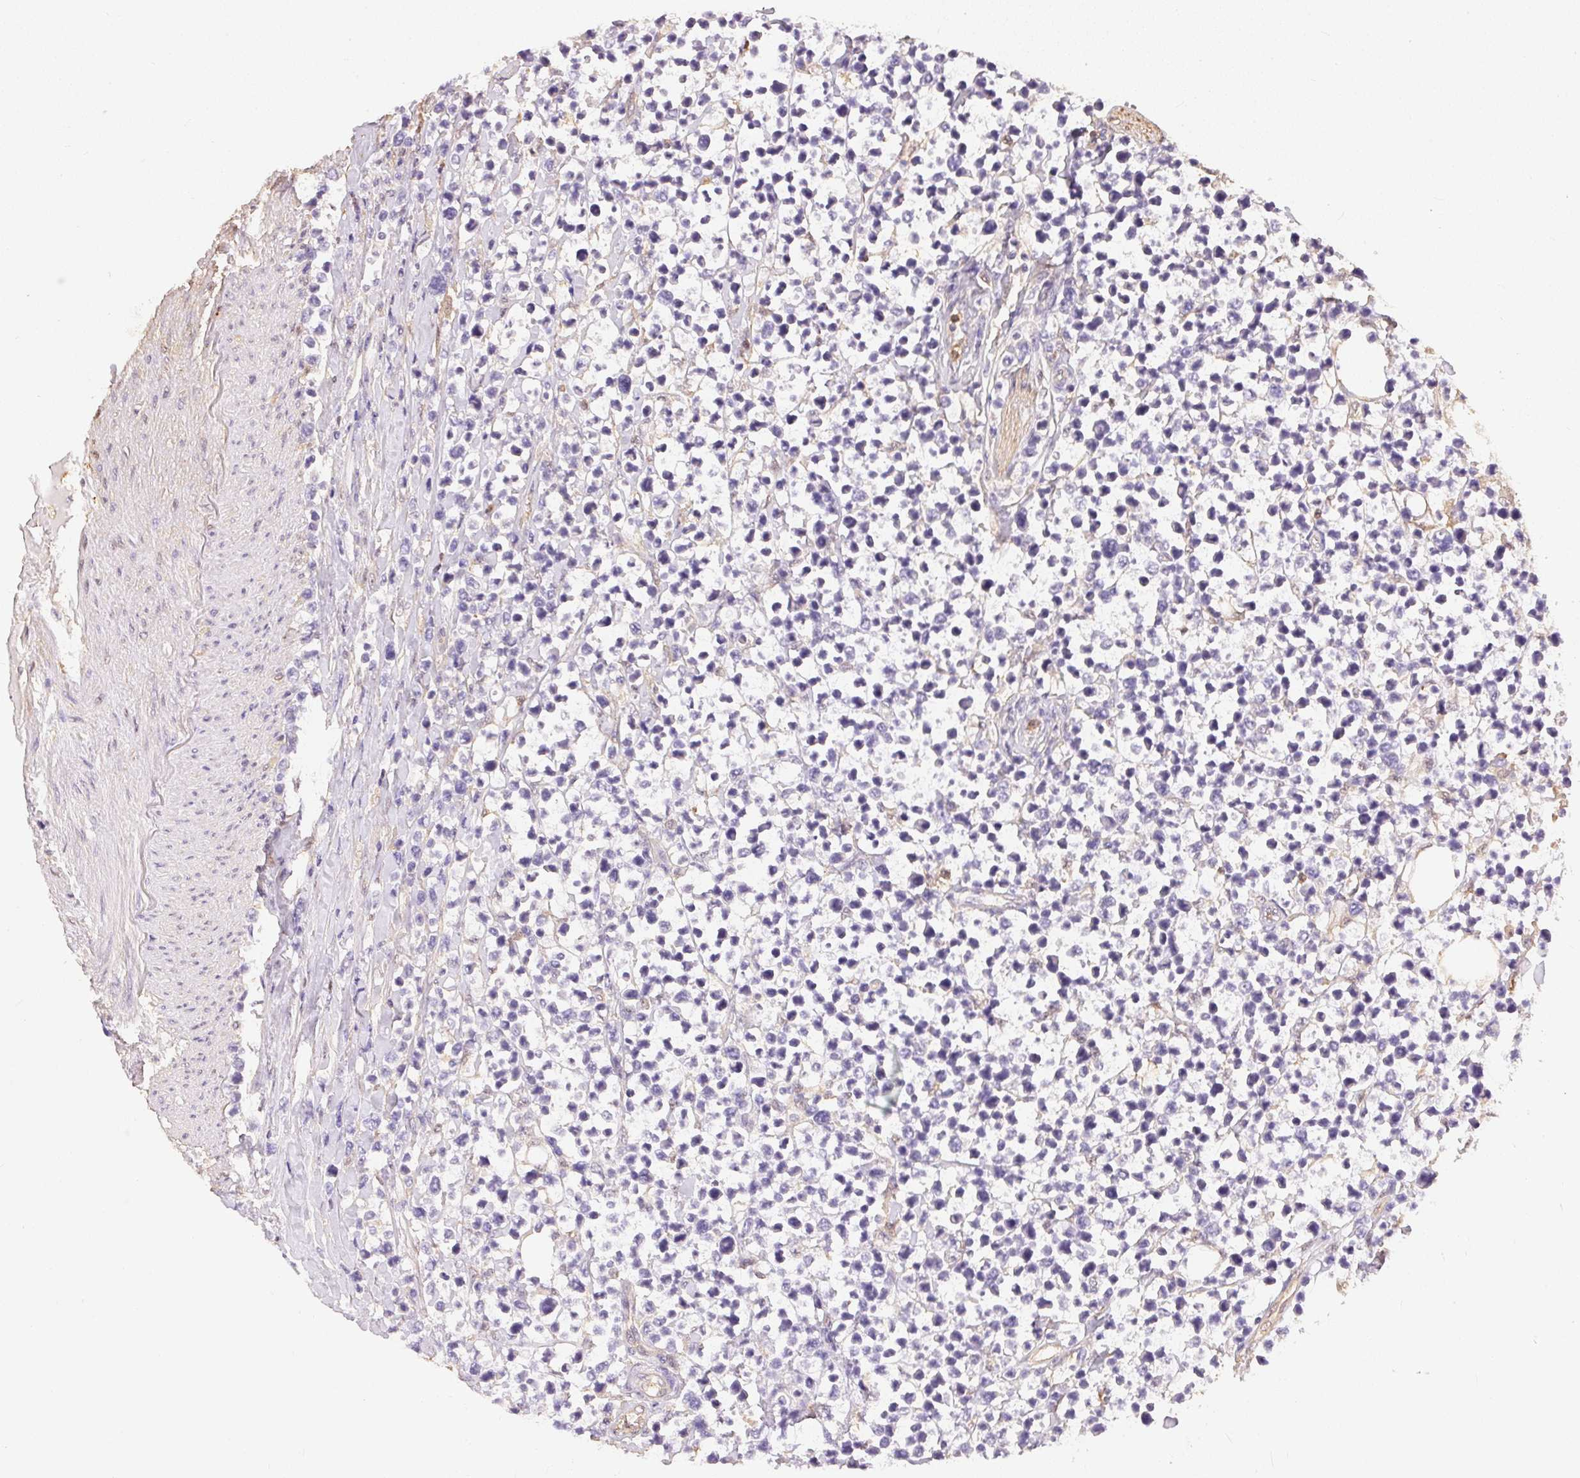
{"staining": {"intensity": "negative", "quantity": "none", "location": "none"}, "tissue": "lymphoma", "cell_type": "Tumor cells", "image_type": "cancer", "snomed": [{"axis": "morphology", "description": "Malignant lymphoma, non-Hodgkin's type, High grade"}, {"axis": "topography", "description": "Soft tissue"}], "caption": "Lymphoma stained for a protein using immunohistochemistry (IHC) shows no positivity tumor cells.", "gene": "S100A3", "patient": {"sex": "female", "age": 56}}